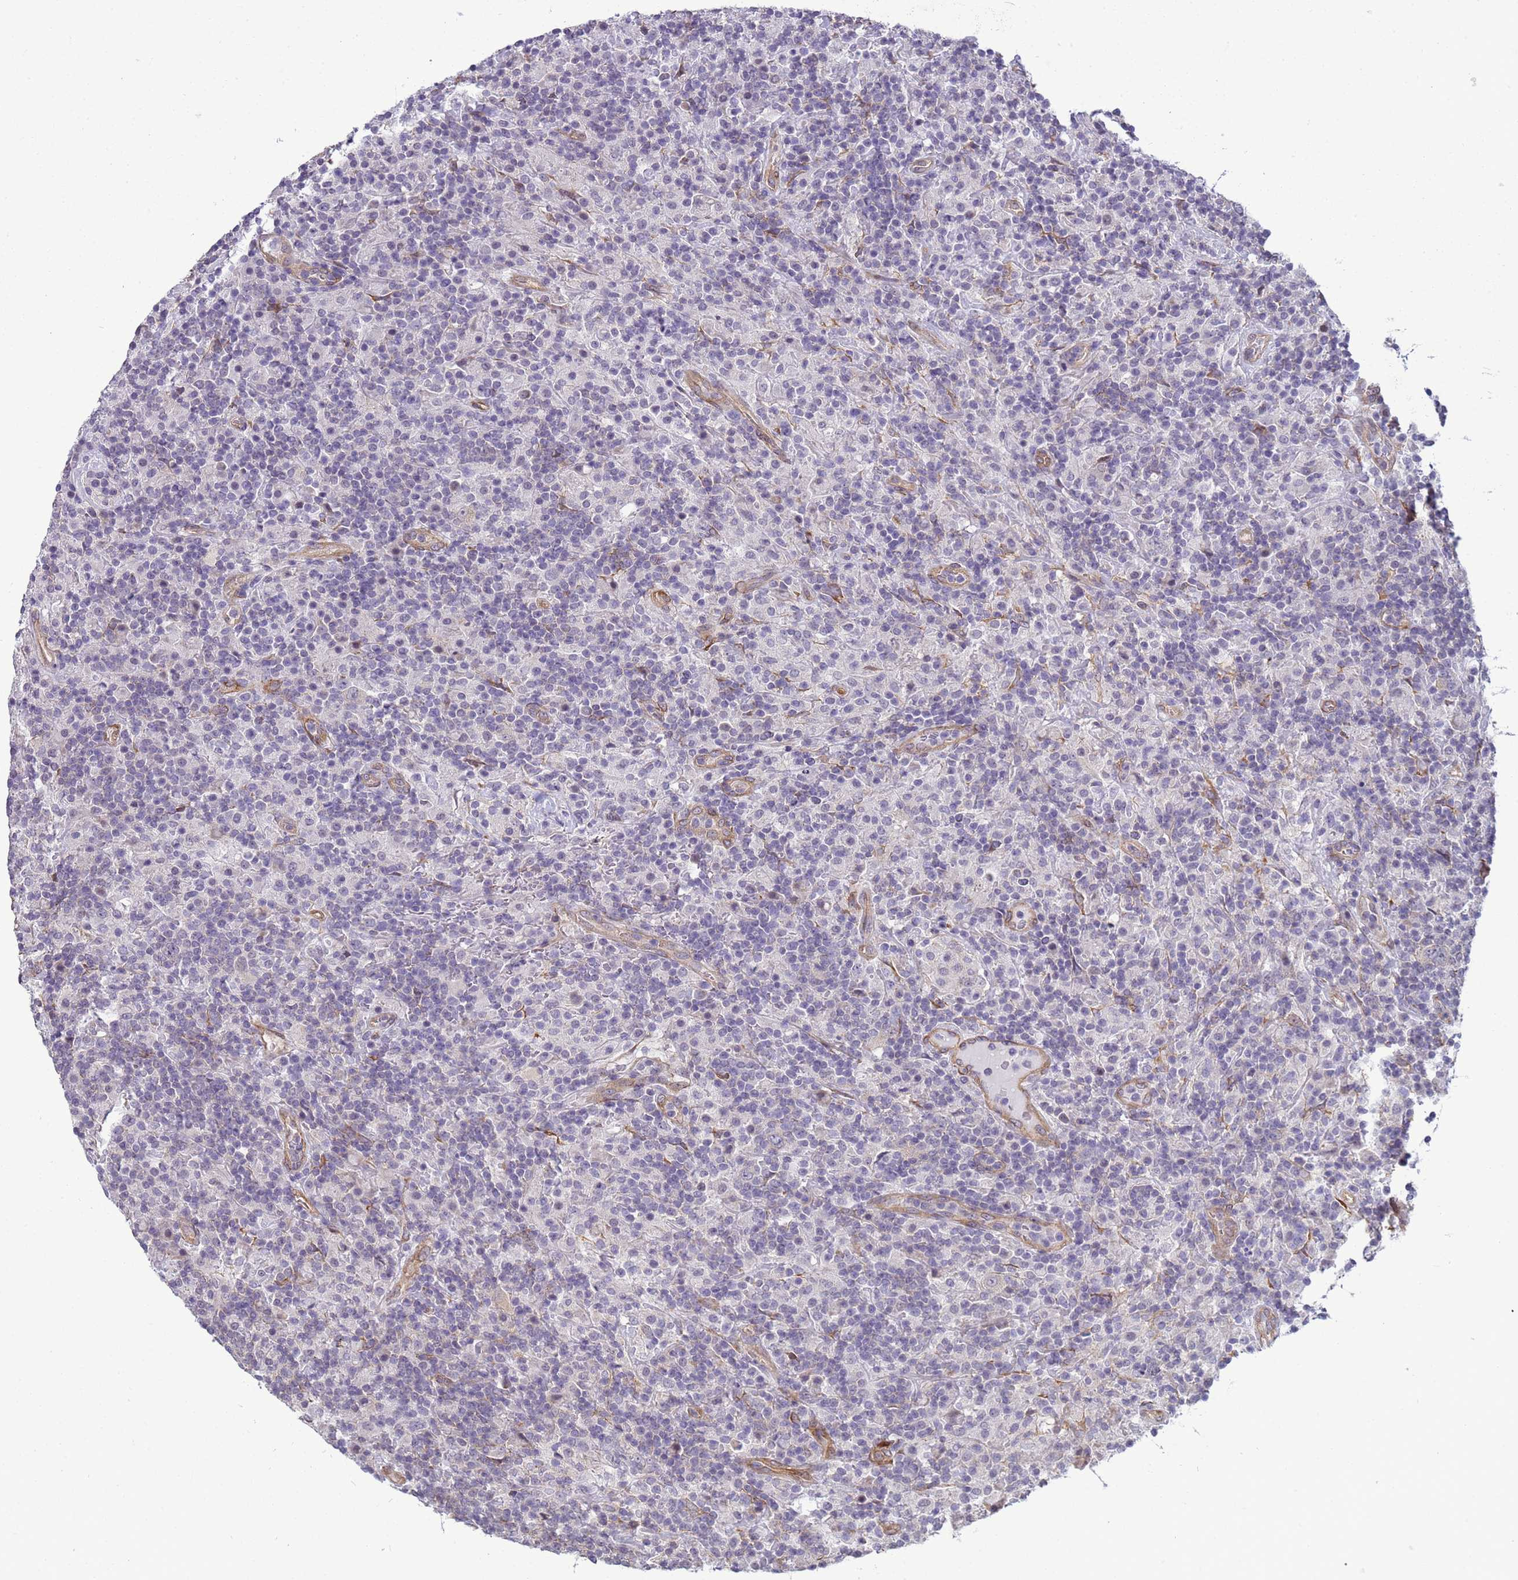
{"staining": {"intensity": "negative", "quantity": "none", "location": "none"}, "tissue": "lymphoma", "cell_type": "Tumor cells", "image_type": "cancer", "snomed": [{"axis": "morphology", "description": "Hodgkin's disease, NOS"}, {"axis": "topography", "description": "Lymph node"}], "caption": "DAB immunohistochemical staining of Hodgkin's disease demonstrates no significant staining in tumor cells. (Stains: DAB (3,3'-diaminobenzidine) IHC with hematoxylin counter stain, Microscopy: brightfield microscopy at high magnification).", "gene": "ITGB4", "patient": {"sex": "male", "age": 70}}